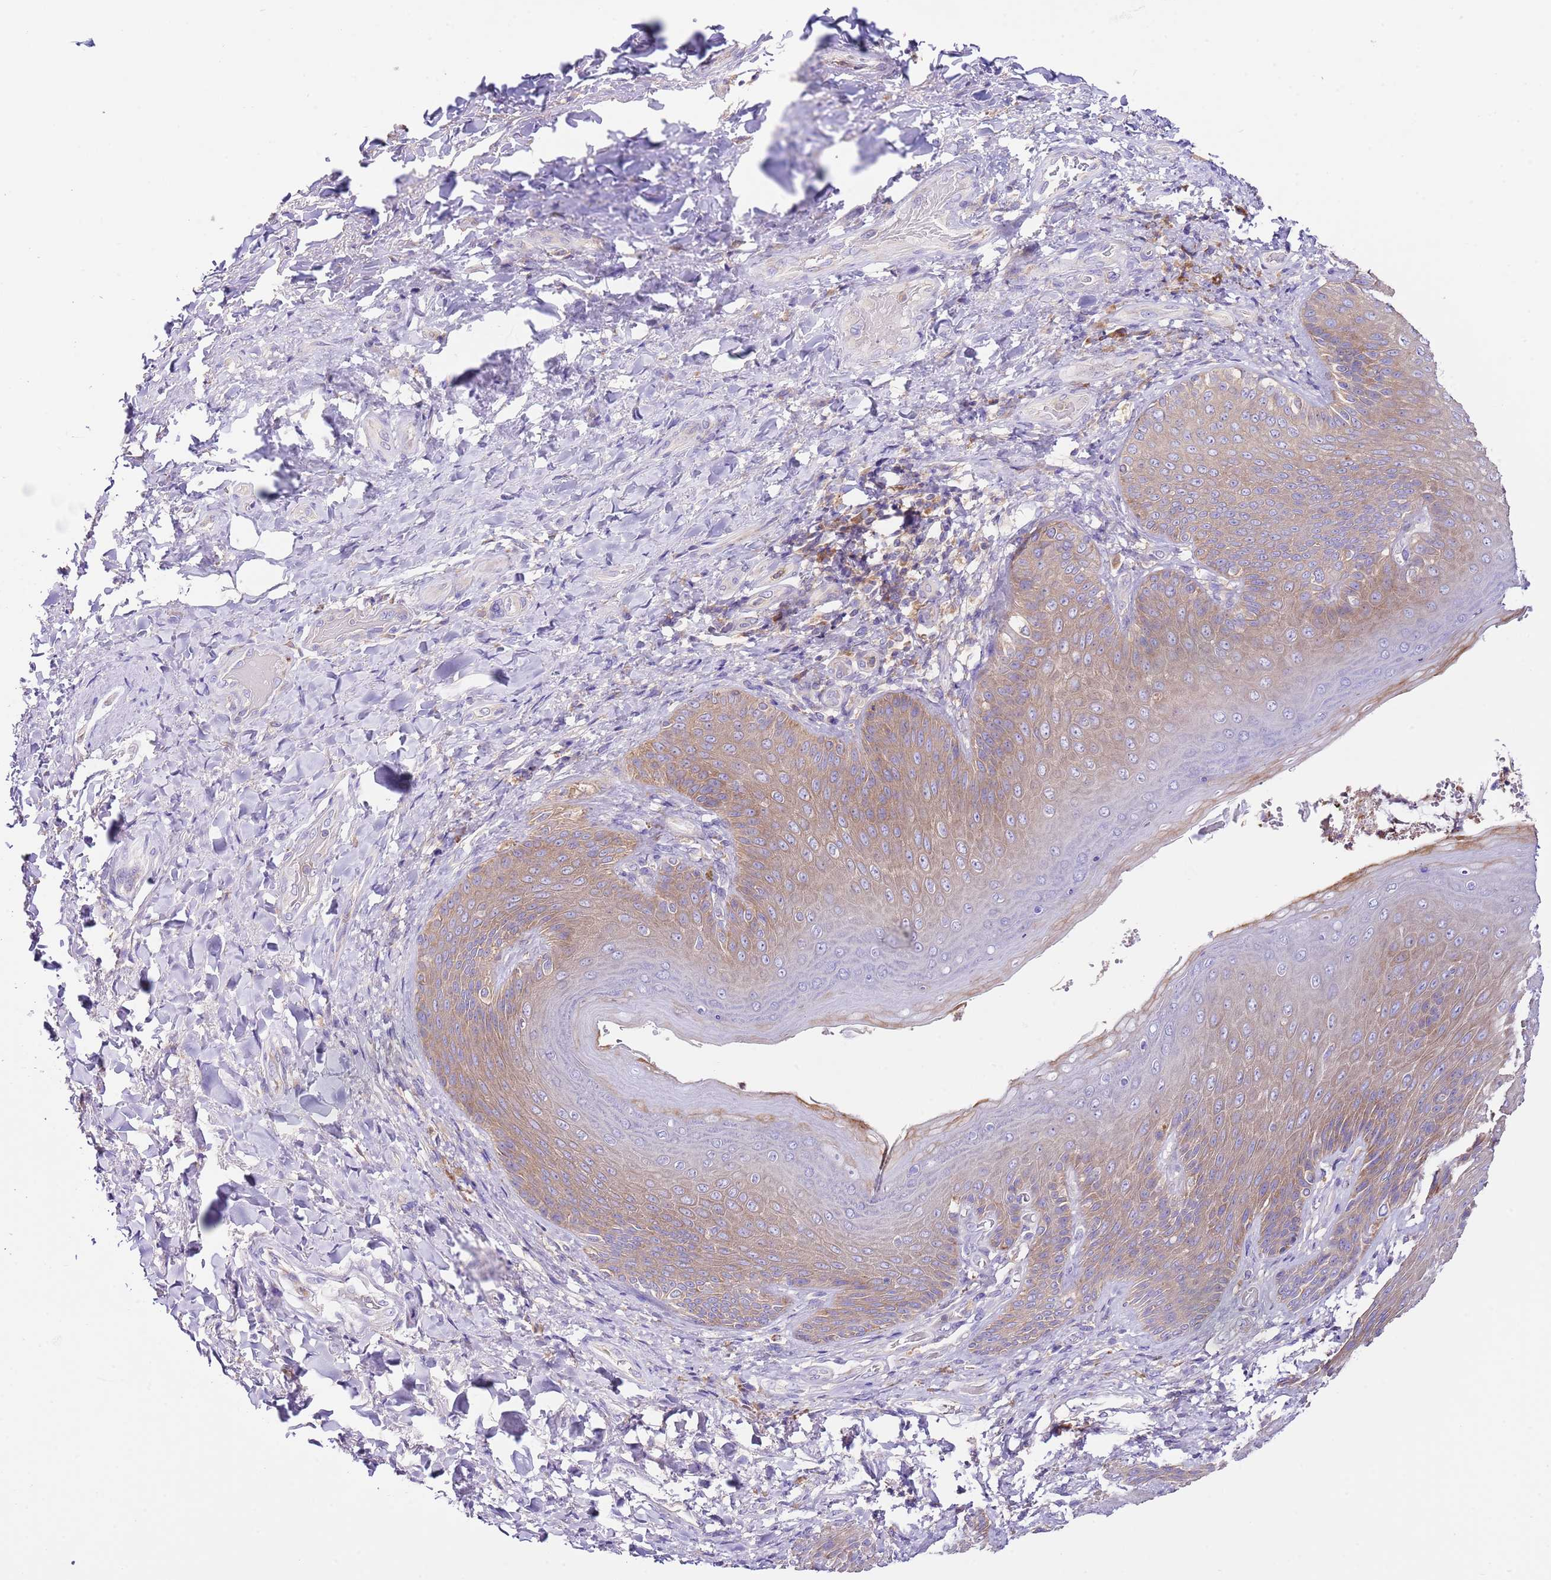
{"staining": {"intensity": "moderate", "quantity": ">75%", "location": "cytoplasmic/membranous"}, "tissue": "skin", "cell_type": "Epidermal cells", "image_type": "normal", "snomed": [{"axis": "morphology", "description": "Normal tissue, NOS"}, {"axis": "topography", "description": "Anal"}], "caption": "Immunohistochemistry staining of normal skin, which demonstrates medium levels of moderate cytoplasmic/membranous expression in about >75% of epidermal cells indicating moderate cytoplasmic/membranous protein staining. The staining was performed using DAB (brown) for protein detection and nuclei were counterstained in hematoxylin (blue).", "gene": "RPS10", "patient": {"sex": "female", "age": 89}}